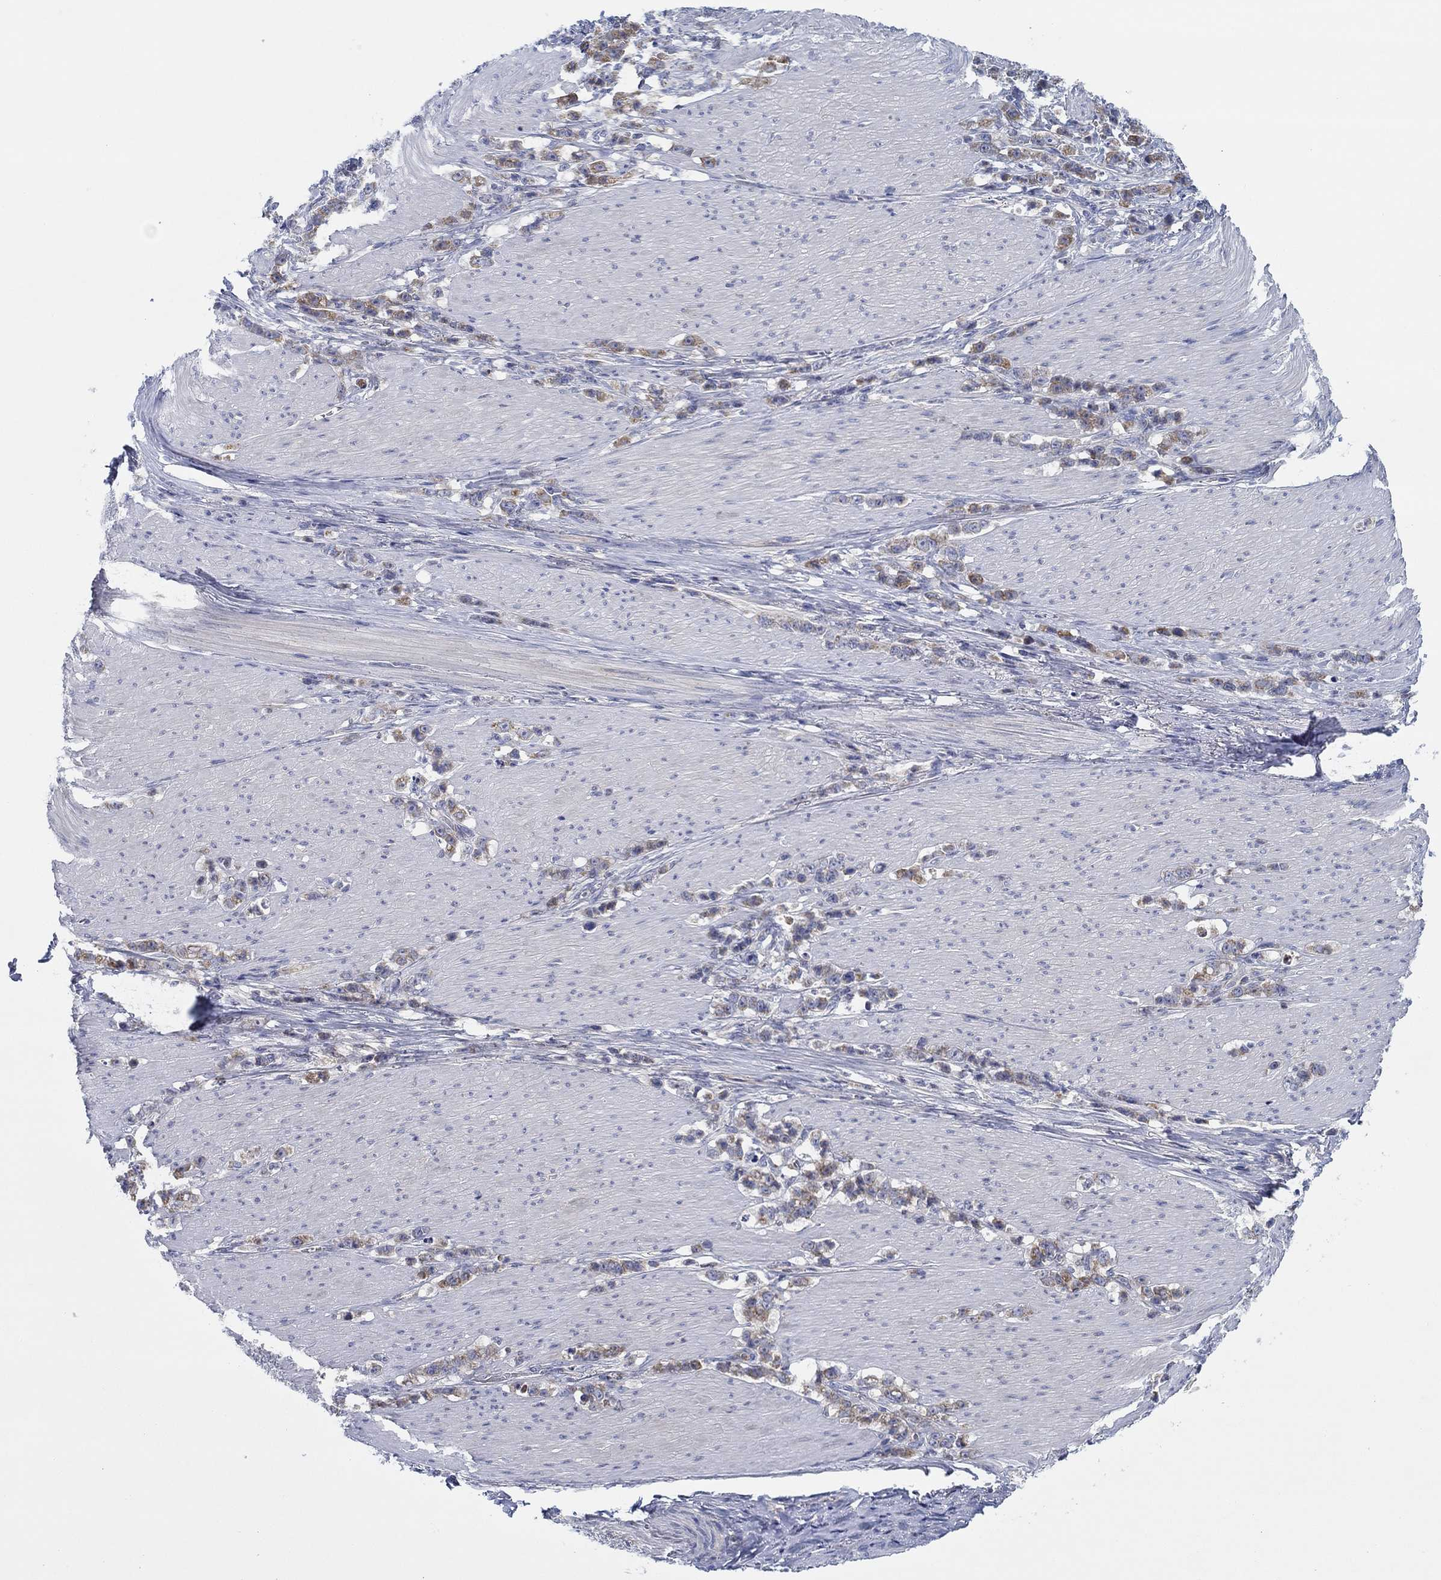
{"staining": {"intensity": "moderate", "quantity": "25%-75%", "location": "cytoplasmic/membranous"}, "tissue": "stomach cancer", "cell_type": "Tumor cells", "image_type": "cancer", "snomed": [{"axis": "morphology", "description": "Adenocarcinoma, NOS"}, {"axis": "topography", "description": "Stomach, lower"}], "caption": "Immunohistochemical staining of human adenocarcinoma (stomach) demonstrates moderate cytoplasmic/membranous protein staining in about 25%-75% of tumor cells. The protein is shown in brown color, while the nuclei are stained blue.", "gene": "CFAP61", "patient": {"sex": "male", "age": 88}}